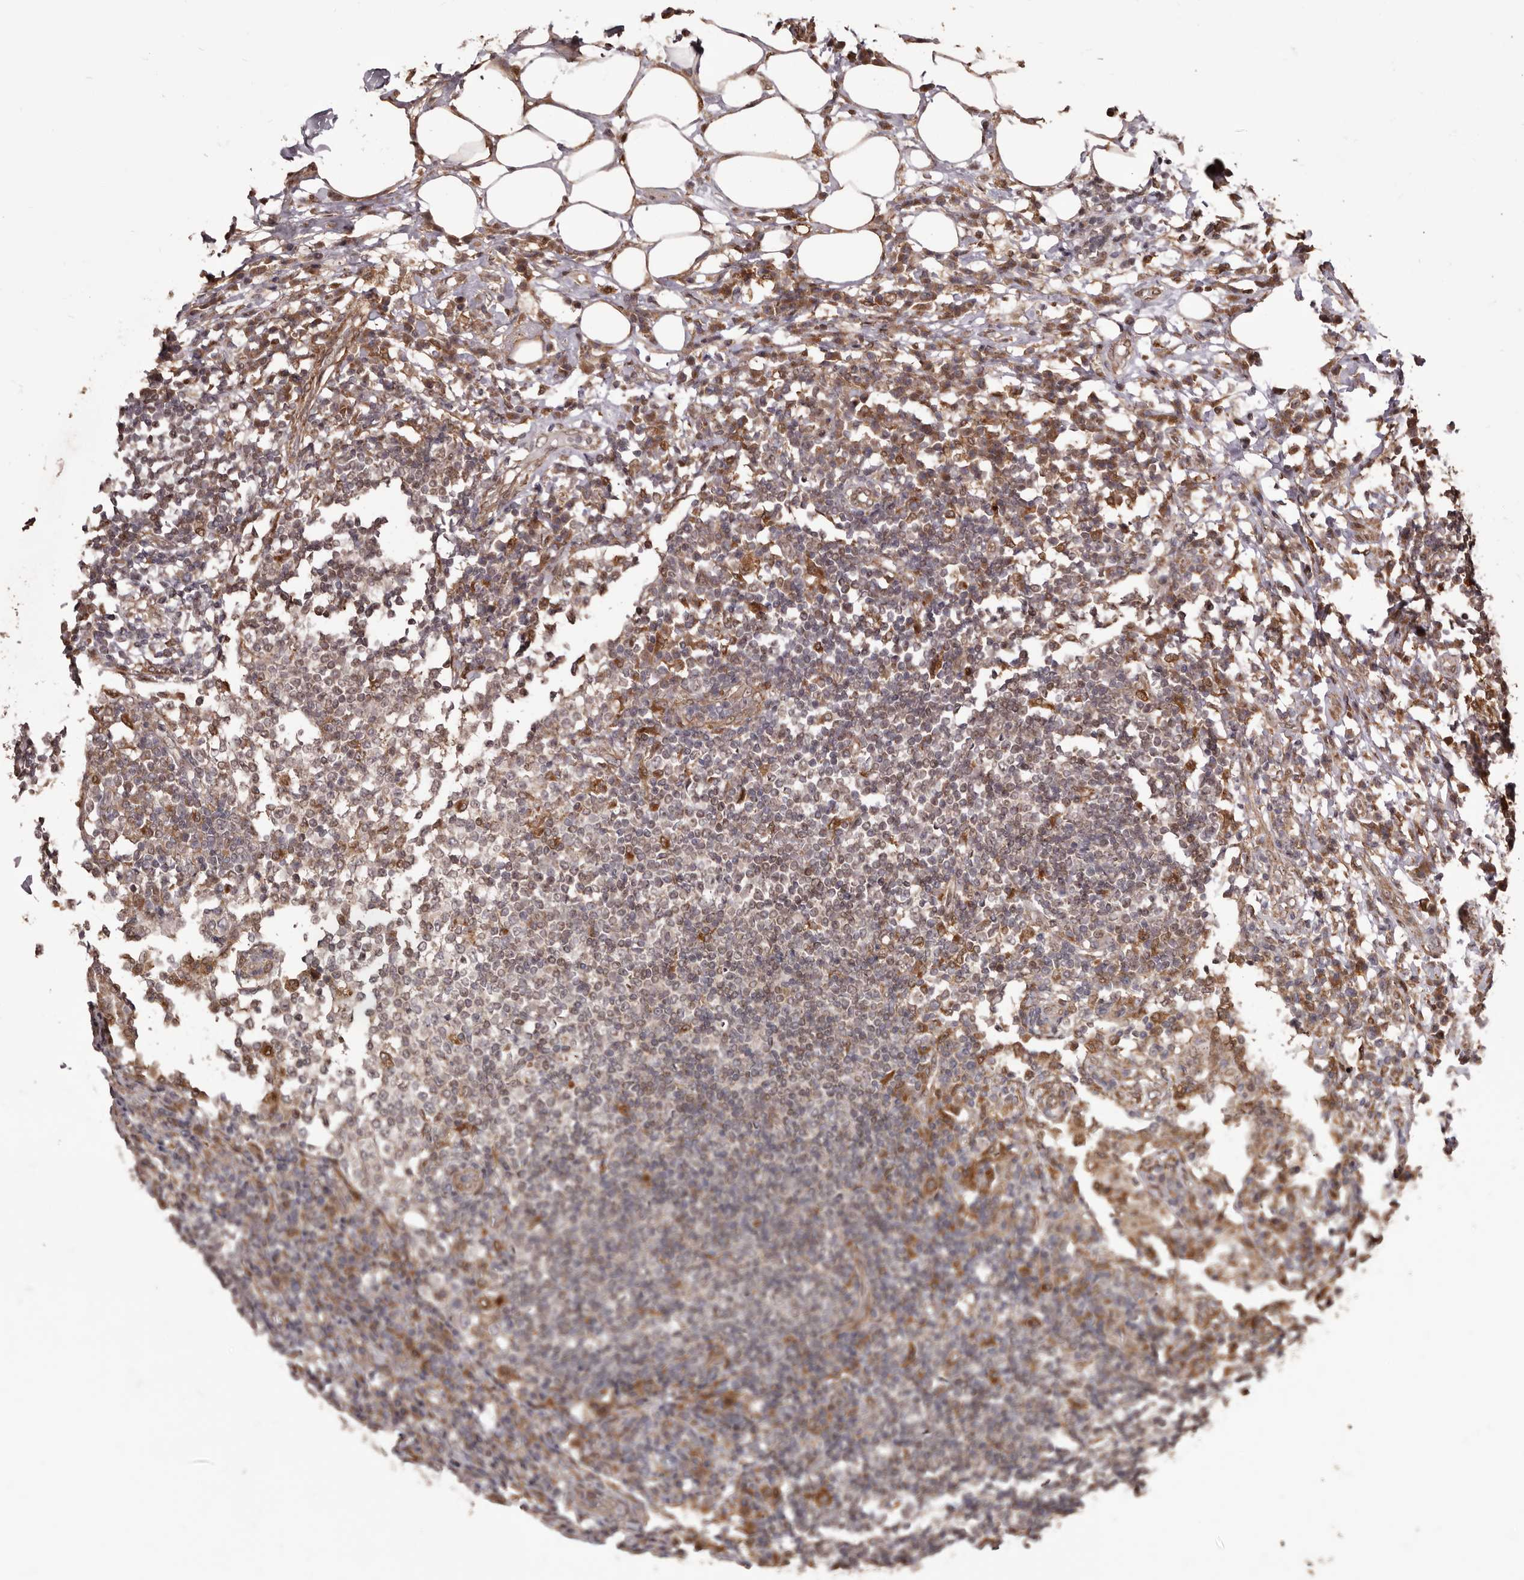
{"staining": {"intensity": "moderate", "quantity": "<25%", "location": "cytoplasmic/membranous"}, "tissue": "lymph node", "cell_type": "Non-germinal center cells", "image_type": "normal", "snomed": [{"axis": "morphology", "description": "Normal tissue, NOS"}, {"axis": "topography", "description": "Lymph node"}], "caption": "IHC staining of benign lymph node, which demonstrates low levels of moderate cytoplasmic/membranous expression in approximately <25% of non-germinal center cells indicating moderate cytoplasmic/membranous protein positivity. The staining was performed using DAB (3,3'-diaminobenzidine) (brown) for protein detection and nuclei were counterstained in hematoxylin (blue).", "gene": "ZCCHC7", "patient": {"sex": "female", "age": 53}}